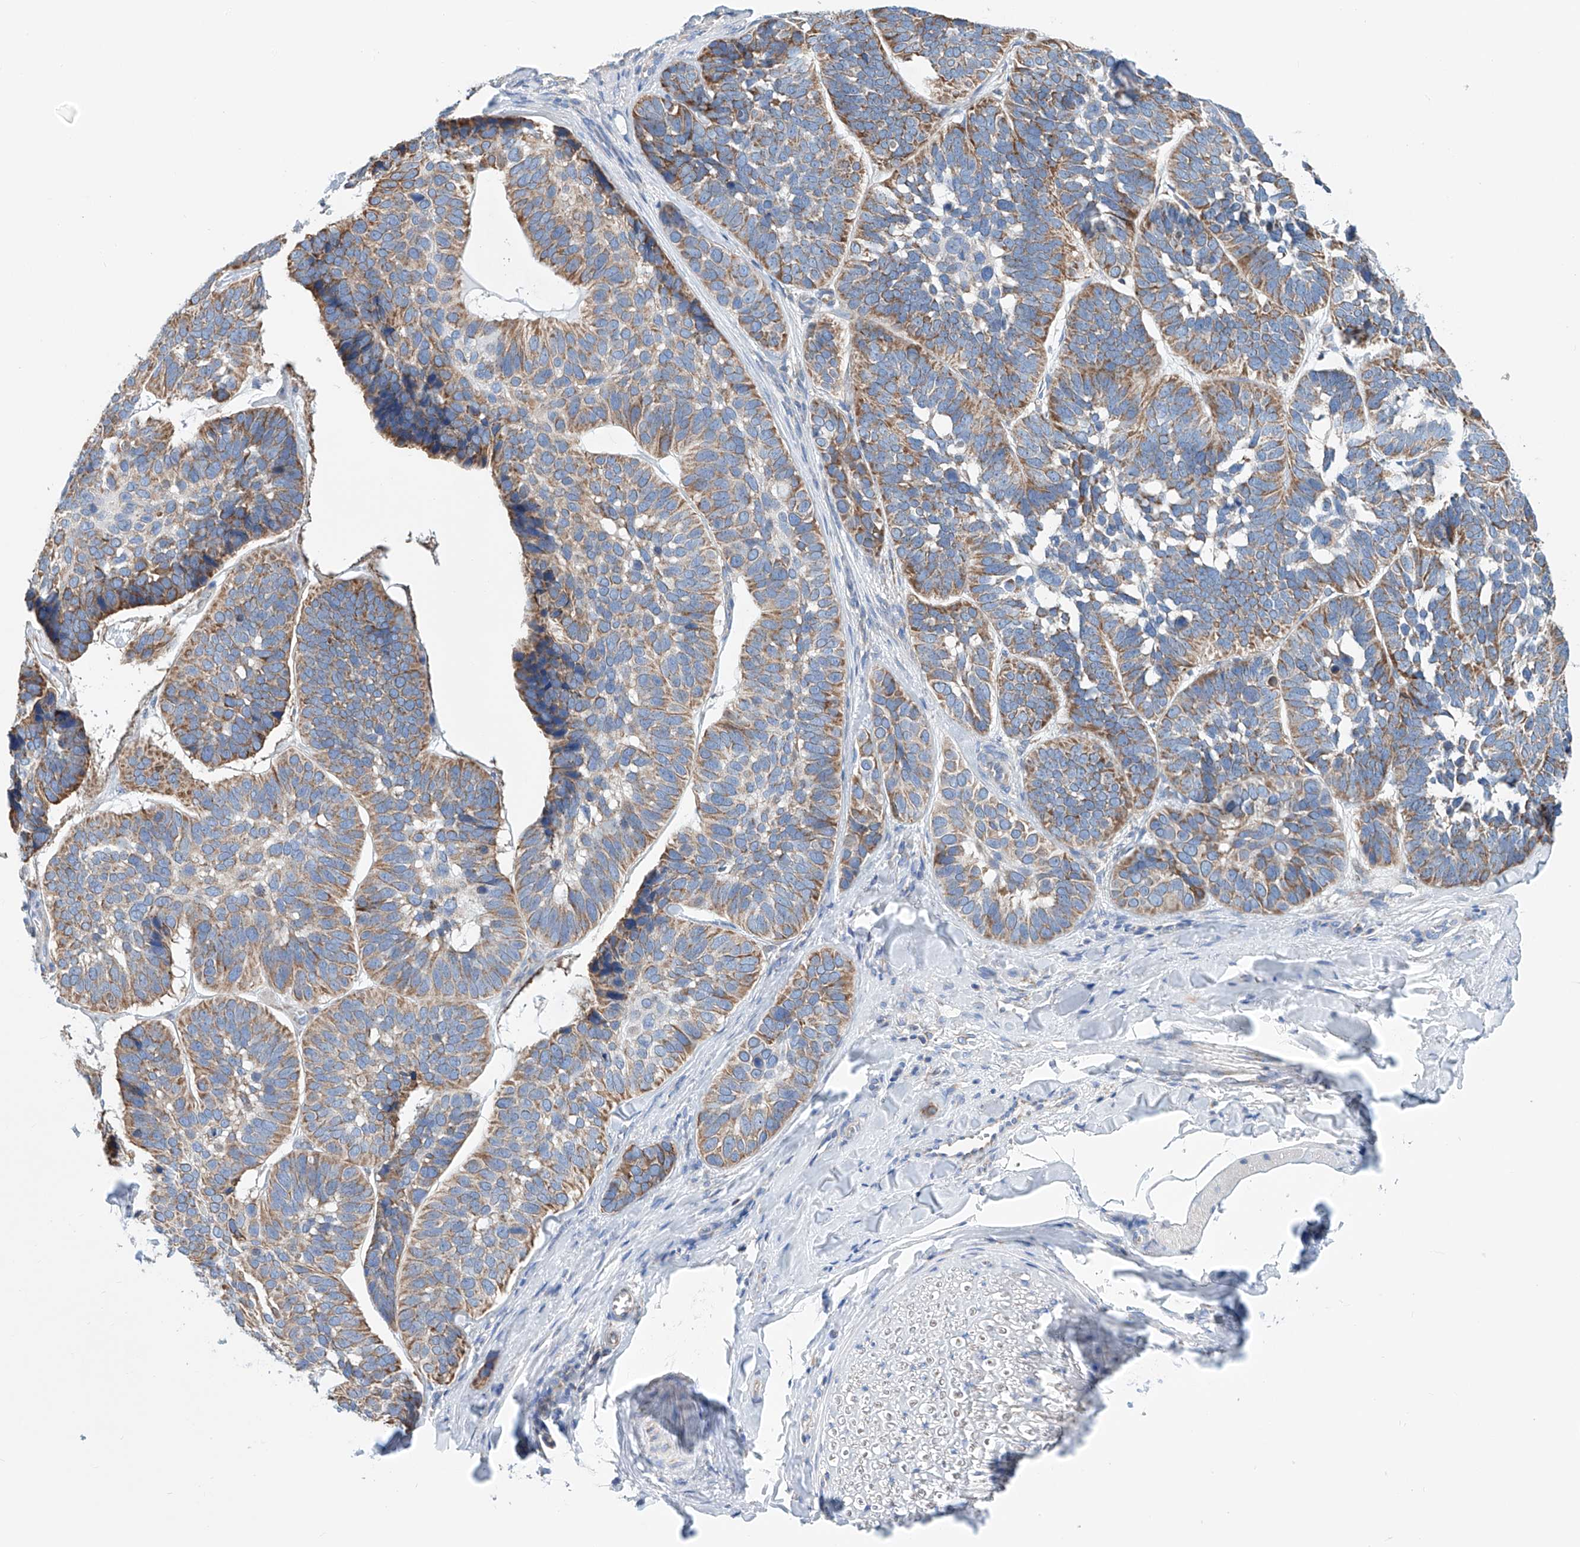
{"staining": {"intensity": "moderate", "quantity": ">75%", "location": "cytoplasmic/membranous"}, "tissue": "skin cancer", "cell_type": "Tumor cells", "image_type": "cancer", "snomed": [{"axis": "morphology", "description": "Basal cell carcinoma"}, {"axis": "topography", "description": "Skin"}], "caption": "Protein staining demonstrates moderate cytoplasmic/membranous positivity in about >75% of tumor cells in skin basal cell carcinoma. The protein is shown in brown color, while the nuclei are stained blue.", "gene": "MAD2L1", "patient": {"sex": "male", "age": 62}}